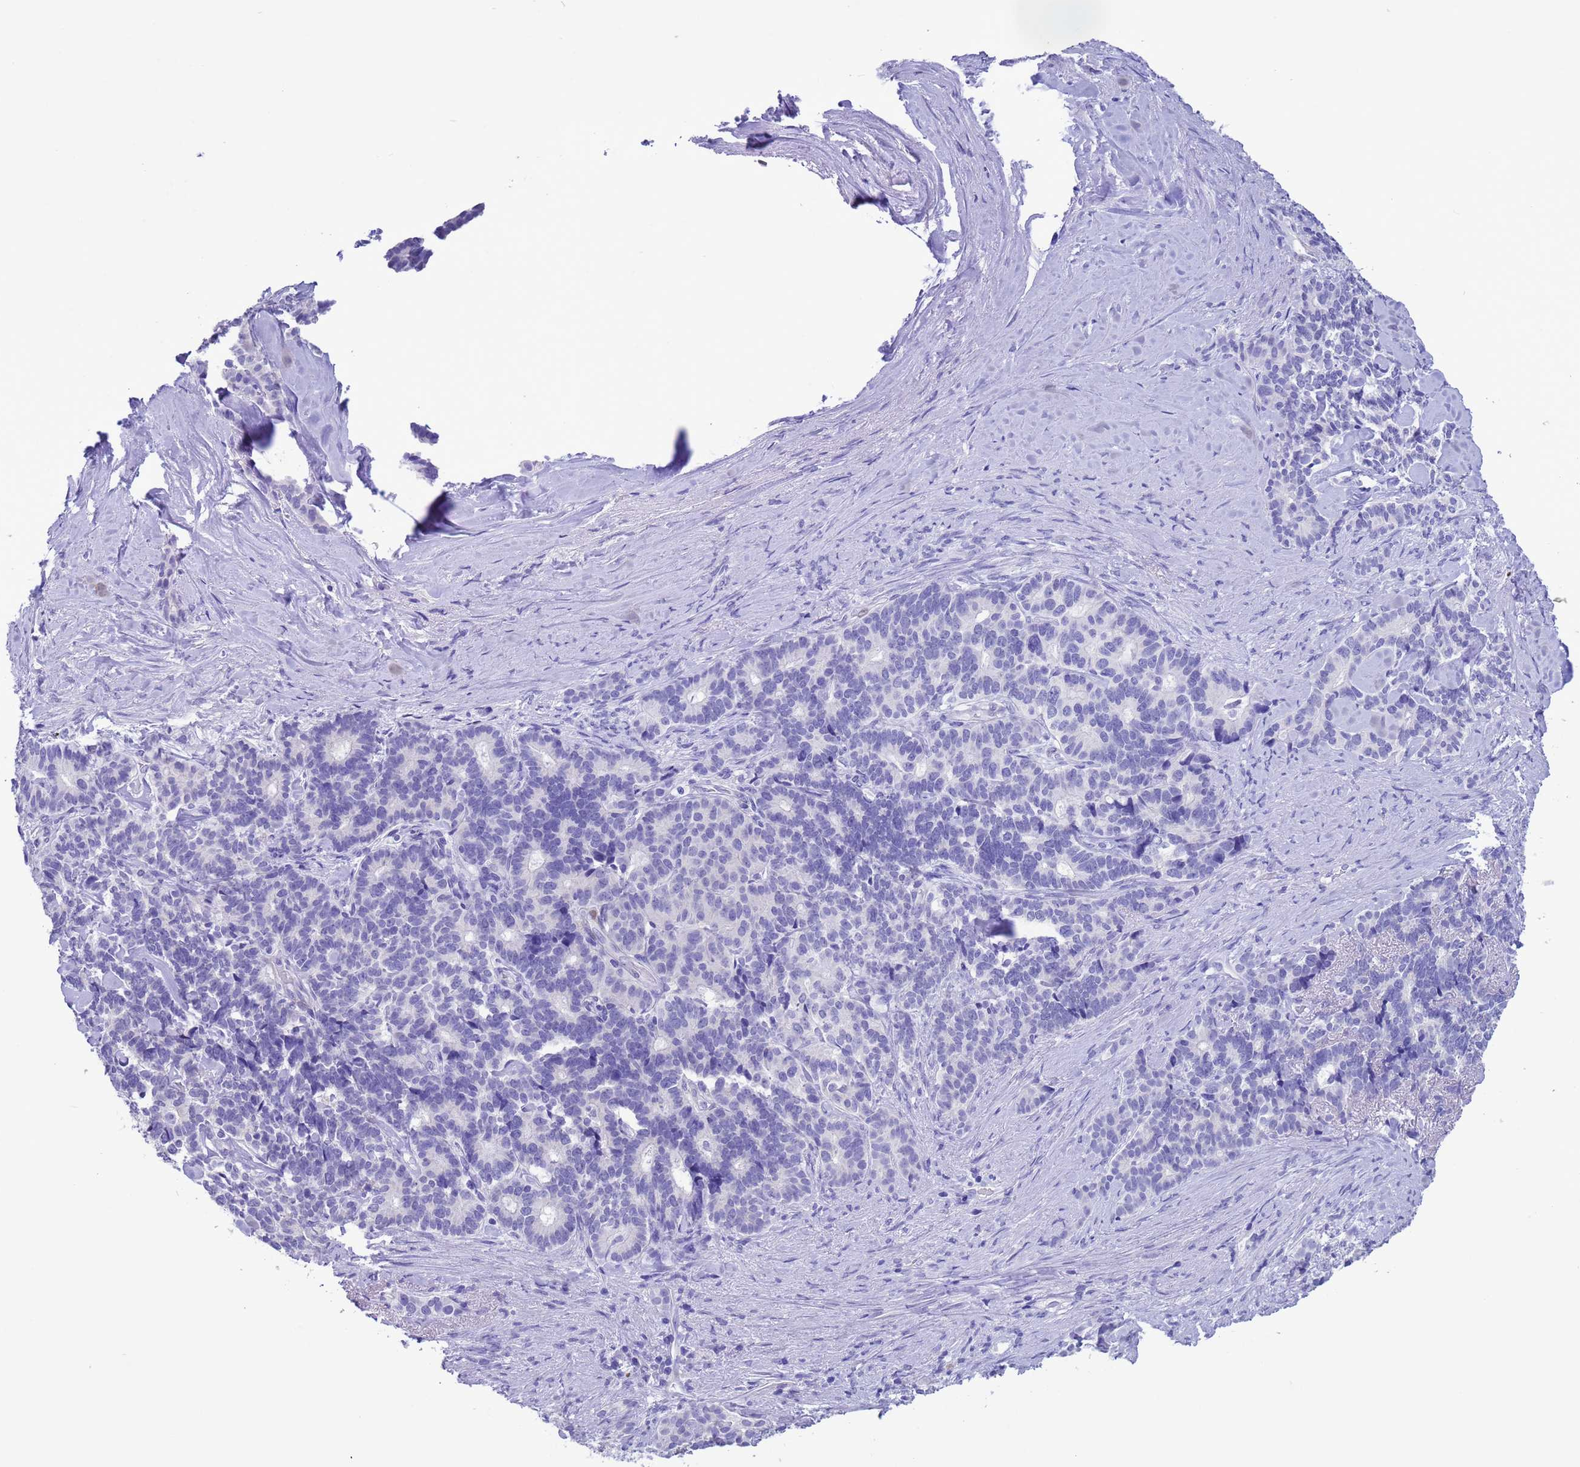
{"staining": {"intensity": "negative", "quantity": "none", "location": "none"}, "tissue": "pancreatic cancer", "cell_type": "Tumor cells", "image_type": "cancer", "snomed": [{"axis": "morphology", "description": "Adenocarcinoma, NOS"}, {"axis": "topography", "description": "Pancreas"}], "caption": "This is an immunohistochemistry image of human pancreatic cancer (adenocarcinoma). There is no staining in tumor cells.", "gene": "GSTM1", "patient": {"sex": "female", "age": 74}}